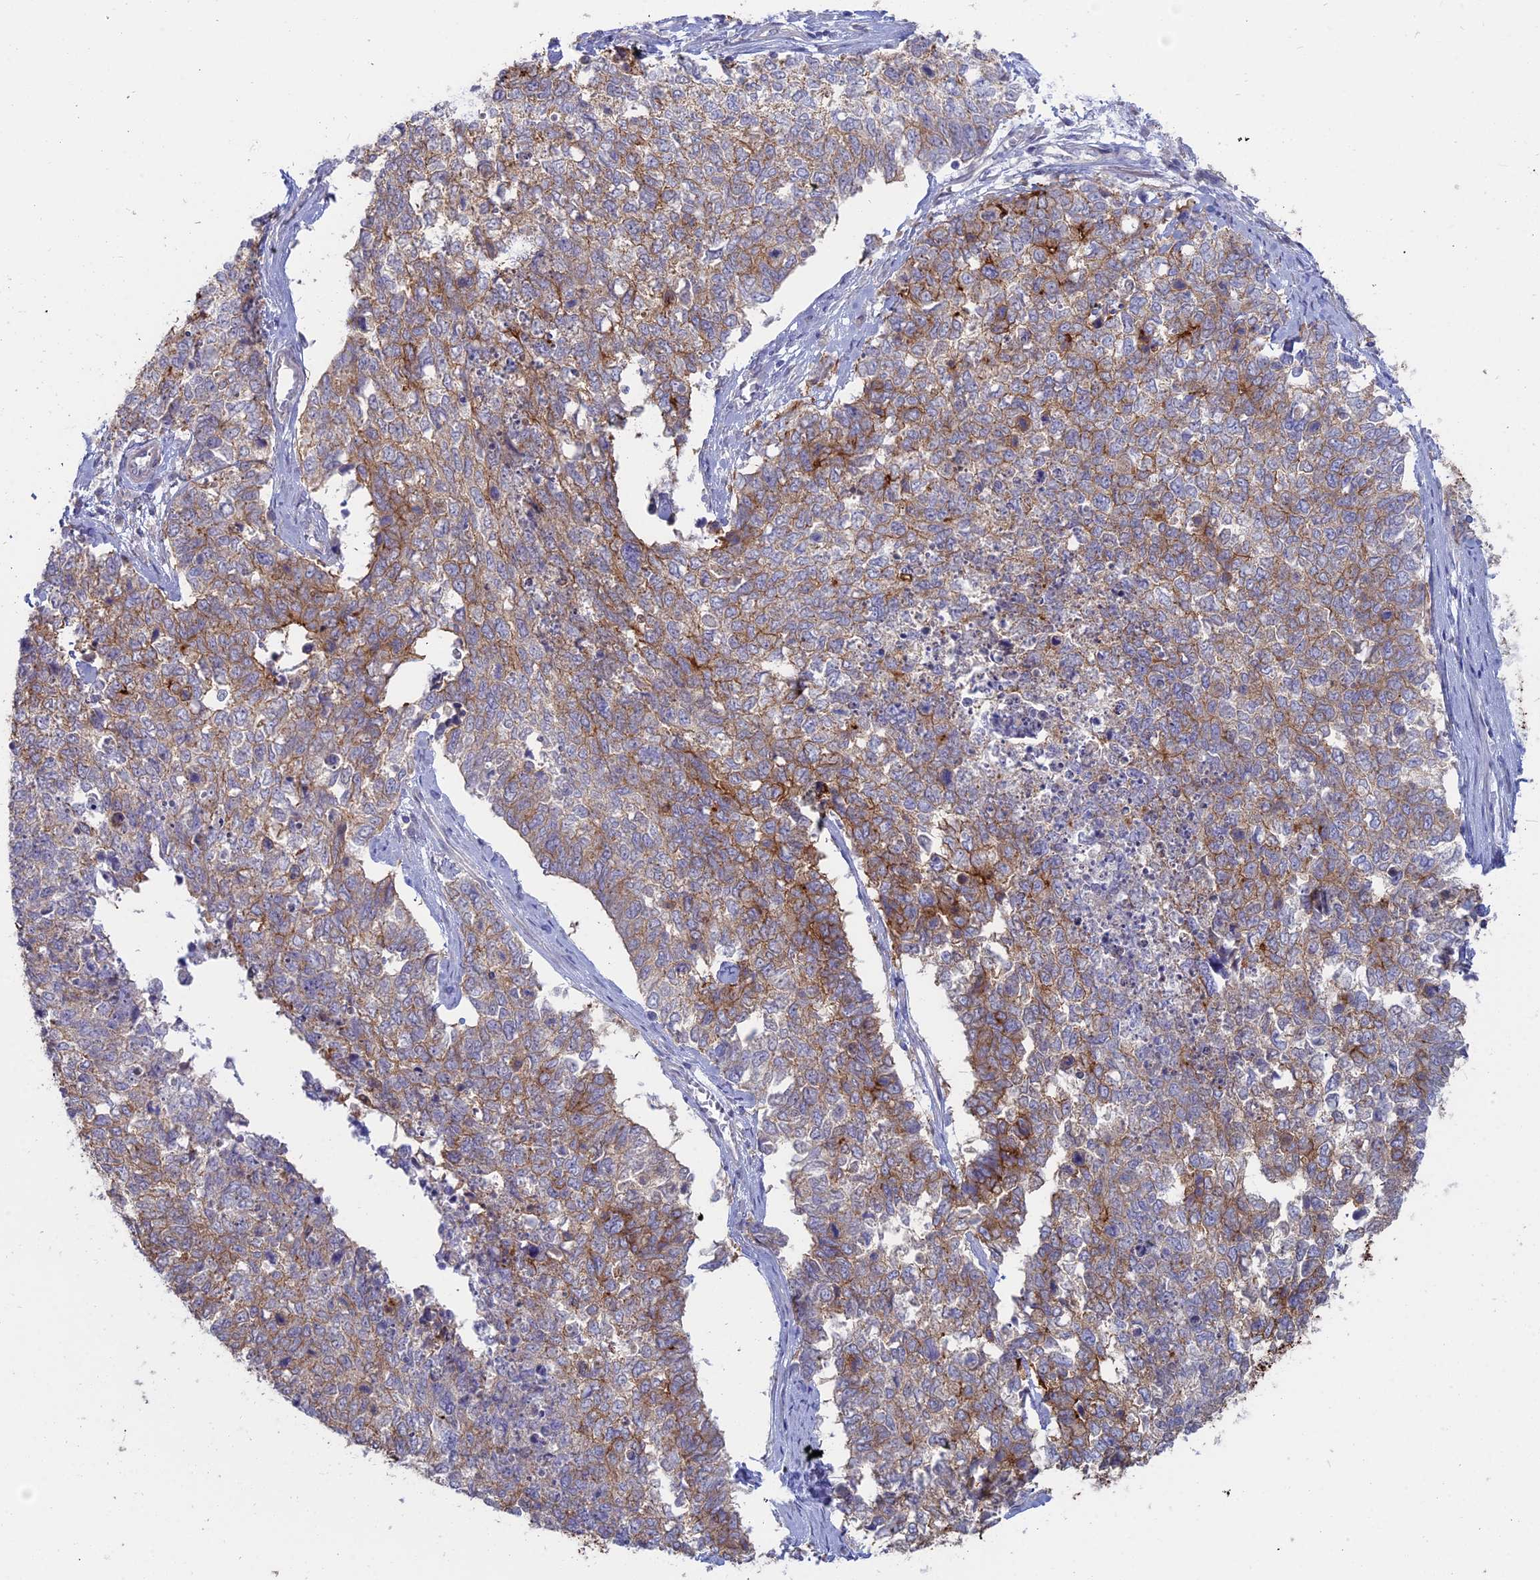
{"staining": {"intensity": "moderate", "quantity": "25%-75%", "location": "cytoplasmic/membranous"}, "tissue": "cervical cancer", "cell_type": "Tumor cells", "image_type": "cancer", "snomed": [{"axis": "morphology", "description": "Squamous cell carcinoma, NOS"}, {"axis": "topography", "description": "Cervix"}], "caption": "This image demonstrates immunohistochemistry (IHC) staining of human cervical cancer (squamous cell carcinoma), with medium moderate cytoplasmic/membranous expression in approximately 25%-75% of tumor cells.", "gene": "MYO5B", "patient": {"sex": "female", "age": 63}}